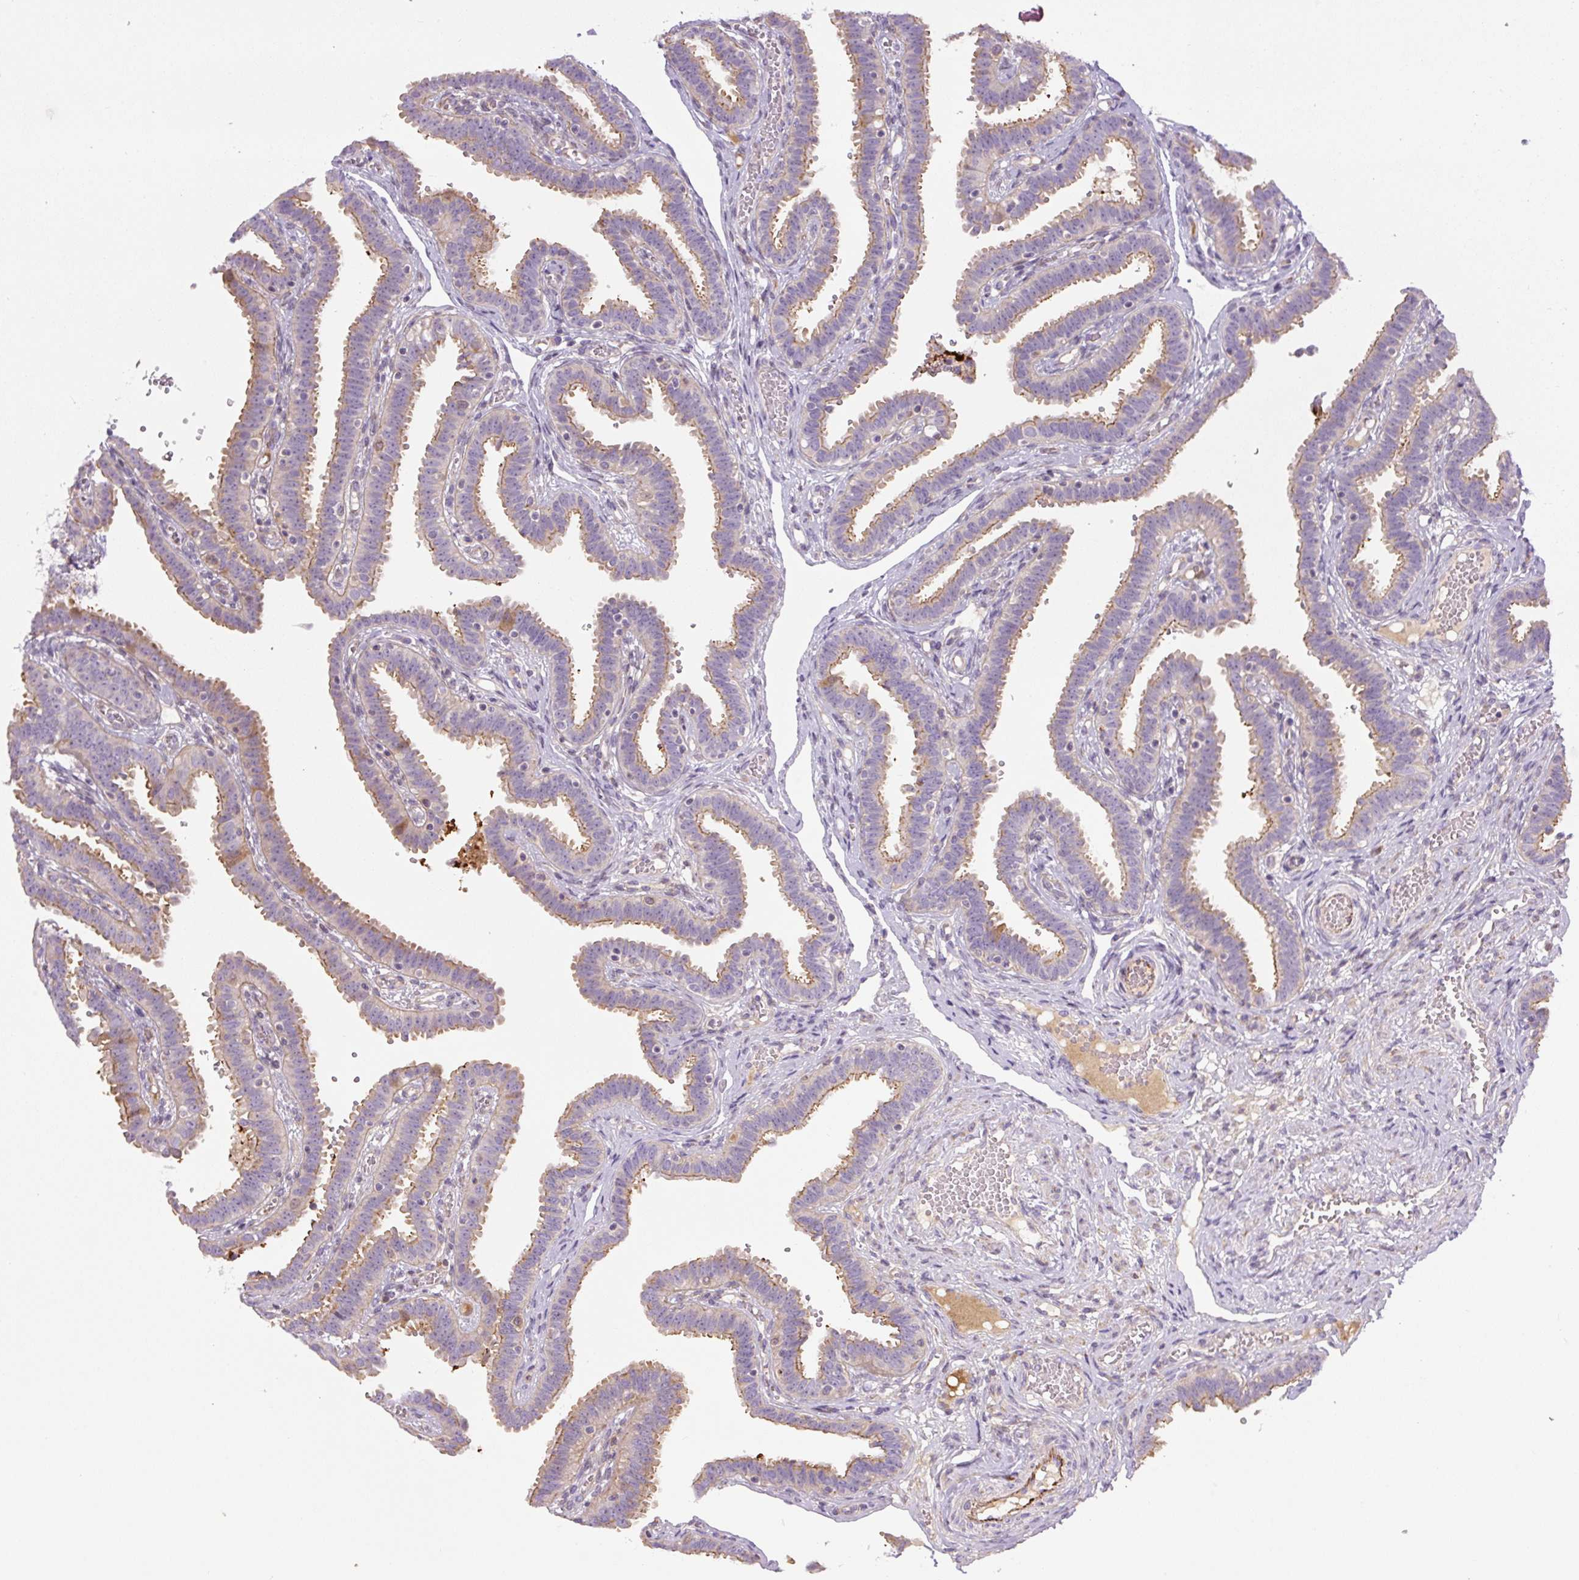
{"staining": {"intensity": "moderate", "quantity": "25%-75%", "location": "cytoplasmic/membranous"}, "tissue": "fallopian tube", "cell_type": "Glandular cells", "image_type": "normal", "snomed": [{"axis": "morphology", "description": "Normal tissue, NOS"}, {"axis": "topography", "description": "Fallopian tube"}], "caption": "Protein analysis of benign fallopian tube reveals moderate cytoplasmic/membranous positivity in about 25%-75% of glandular cells. The staining is performed using DAB brown chromogen to label protein expression. The nuclei are counter-stained blue using hematoxylin.", "gene": "CCNI2", "patient": {"sex": "female", "age": 37}}